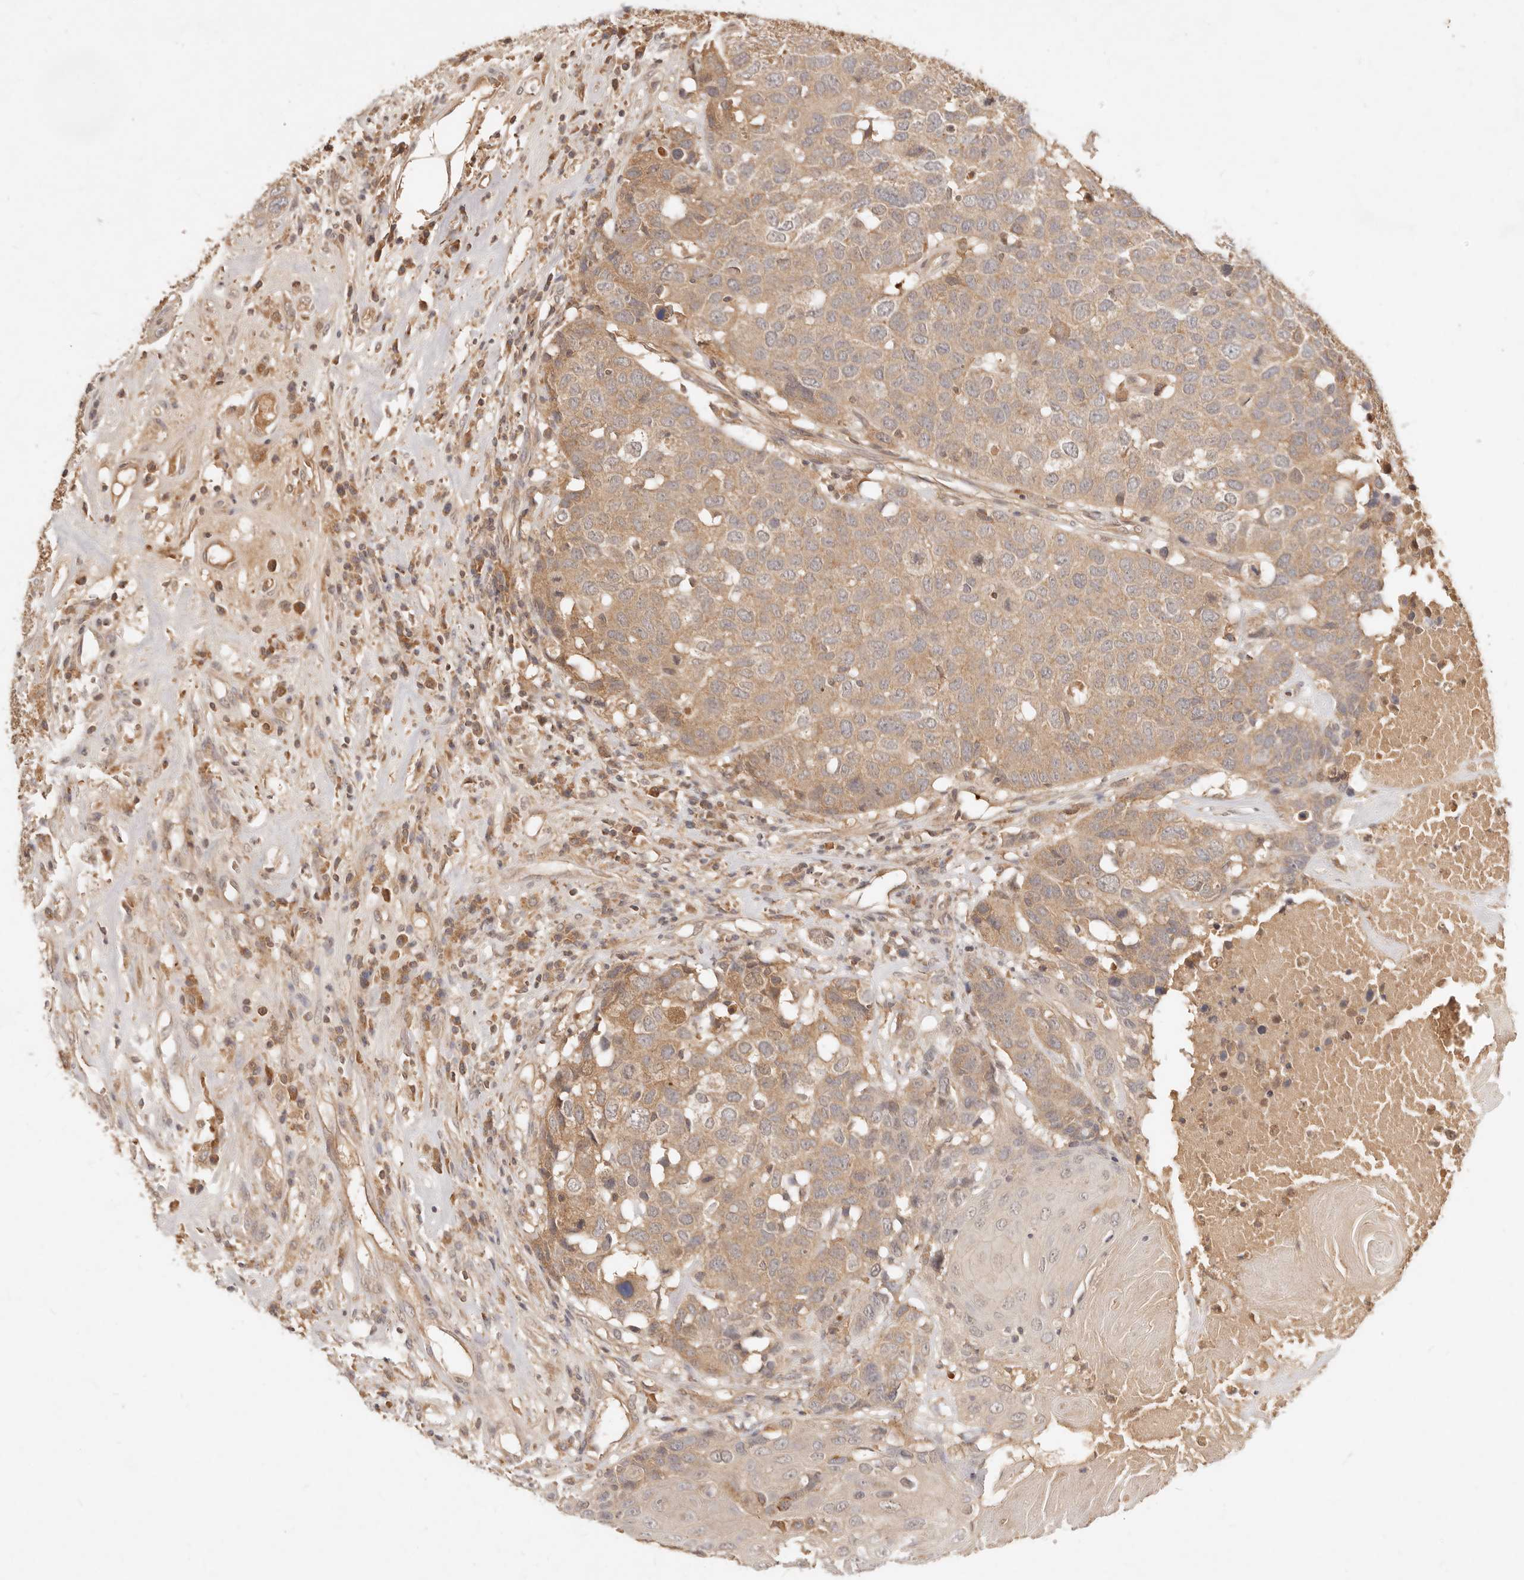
{"staining": {"intensity": "moderate", "quantity": ">75%", "location": "cytoplasmic/membranous"}, "tissue": "head and neck cancer", "cell_type": "Tumor cells", "image_type": "cancer", "snomed": [{"axis": "morphology", "description": "Squamous cell carcinoma, NOS"}, {"axis": "topography", "description": "Head-Neck"}], "caption": "Moderate cytoplasmic/membranous positivity for a protein is appreciated in approximately >75% of tumor cells of squamous cell carcinoma (head and neck) using immunohistochemistry.", "gene": "FREM2", "patient": {"sex": "male", "age": 66}}